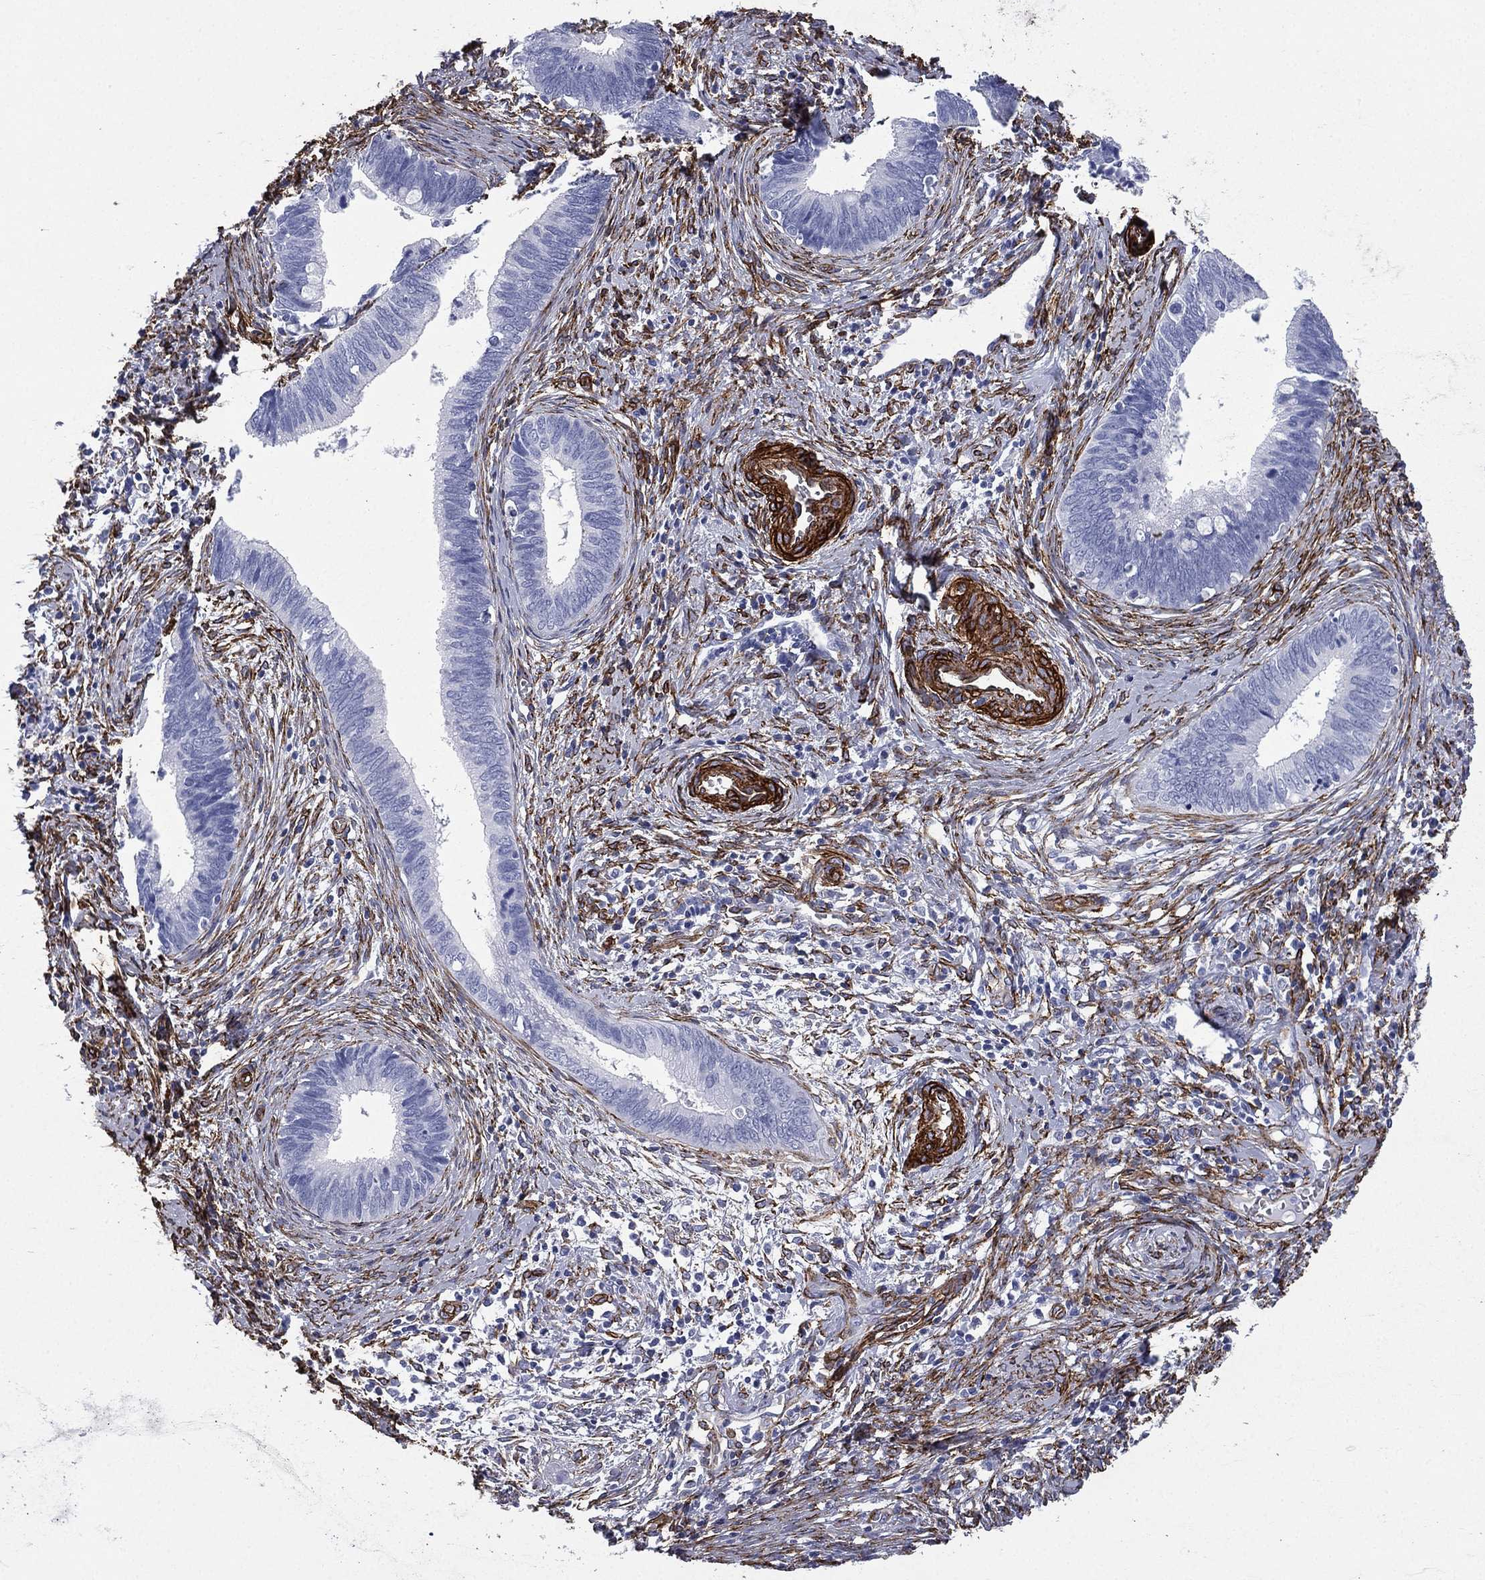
{"staining": {"intensity": "negative", "quantity": "none", "location": "none"}, "tissue": "cervical cancer", "cell_type": "Tumor cells", "image_type": "cancer", "snomed": [{"axis": "morphology", "description": "Adenocarcinoma, NOS"}, {"axis": "topography", "description": "Cervix"}], "caption": "This is a photomicrograph of immunohistochemistry (IHC) staining of cervical cancer (adenocarcinoma), which shows no staining in tumor cells.", "gene": "CAVIN3", "patient": {"sex": "female", "age": 42}}